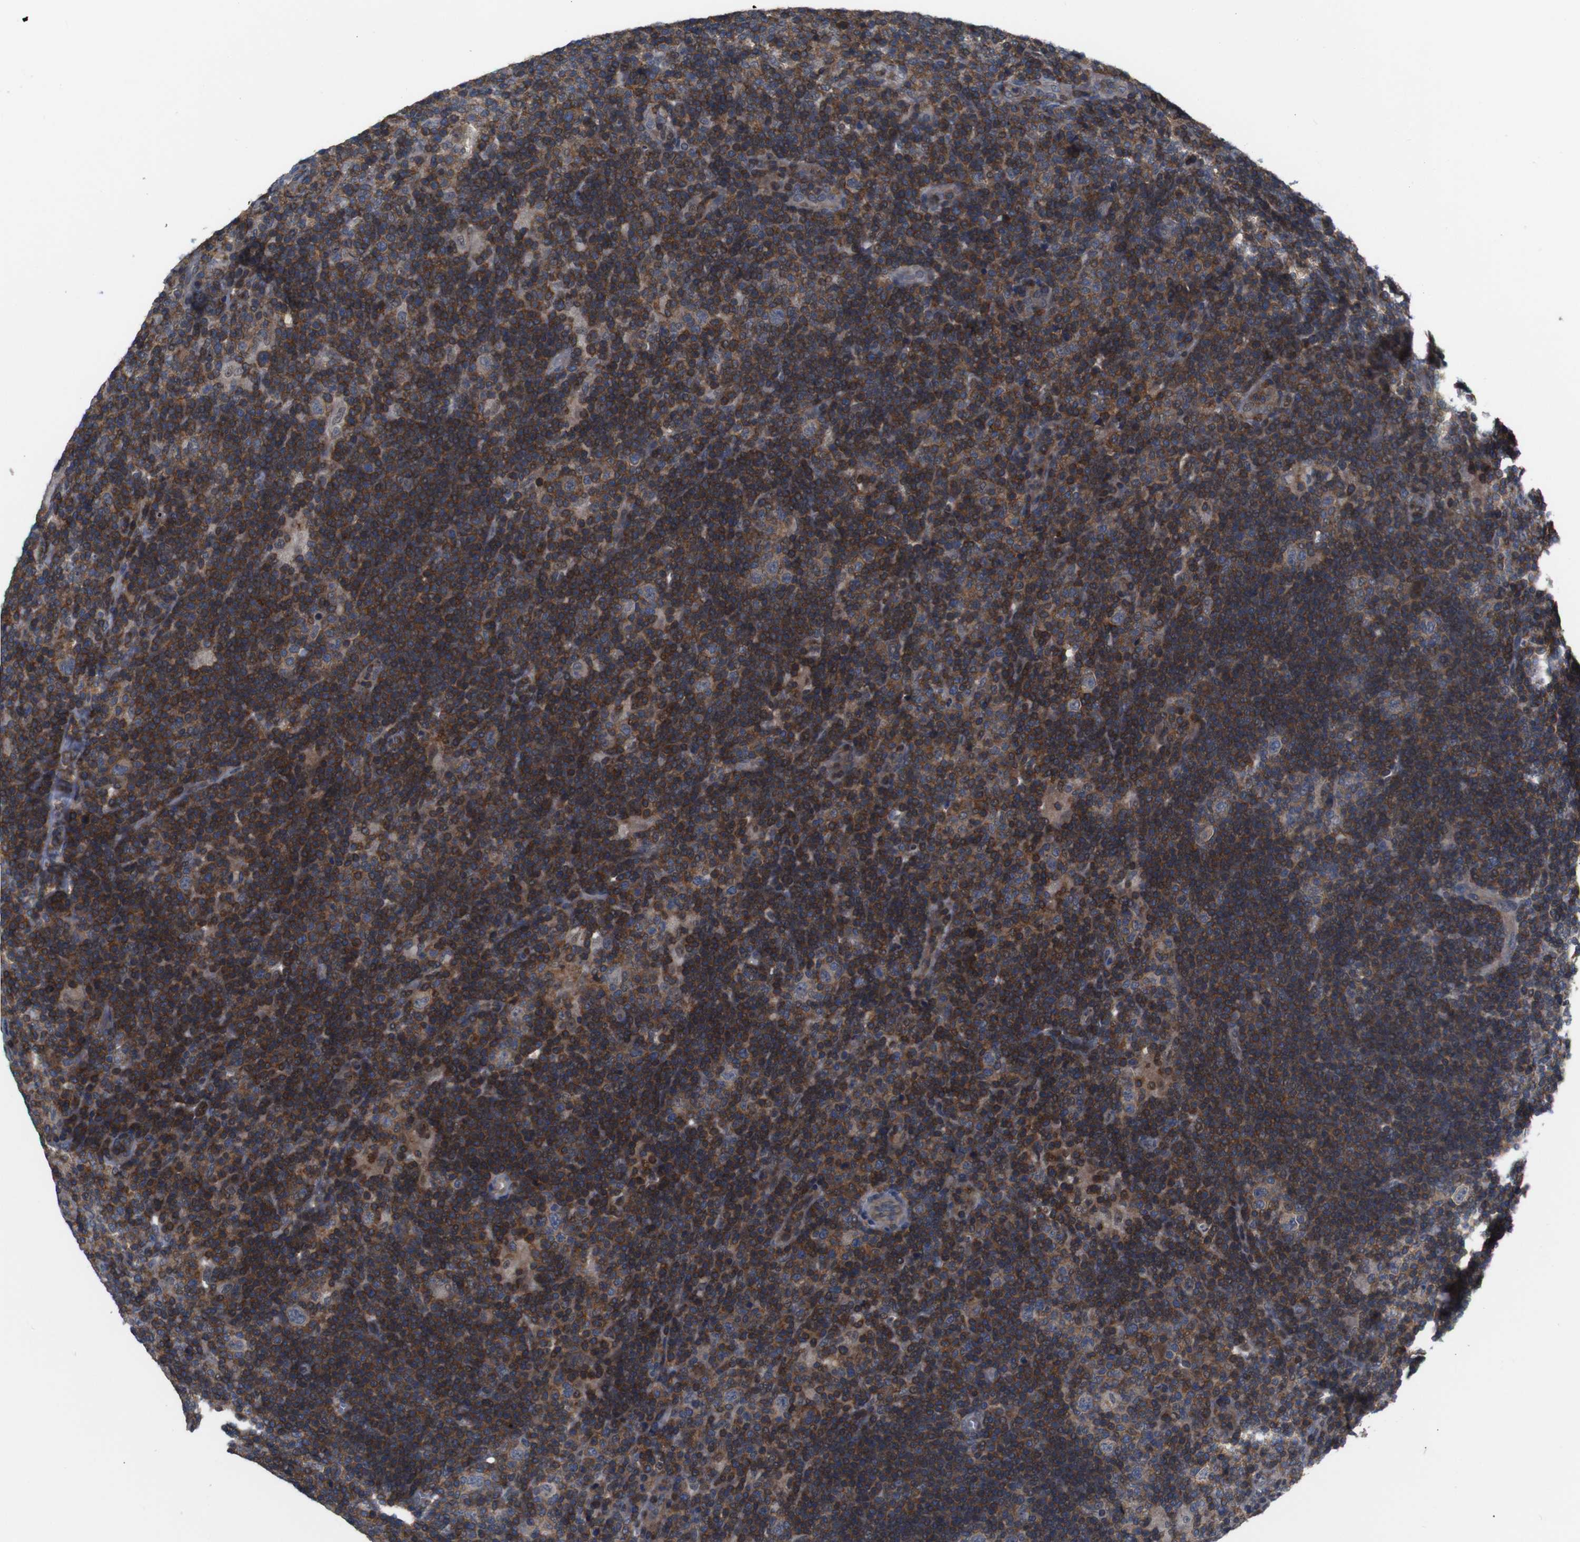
{"staining": {"intensity": "weak", "quantity": "<25%", "location": "cytoplasmic/membranous"}, "tissue": "lymphoma", "cell_type": "Tumor cells", "image_type": "cancer", "snomed": [{"axis": "morphology", "description": "Hodgkin's disease, NOS"}, {"axis": "topography", "description": "Lymph node"}], "caption": "There is no significant positivity in tumor cells of lymphoma.", "gene": "BRWD3", "patient": {"sex": "female", "age": 57}}